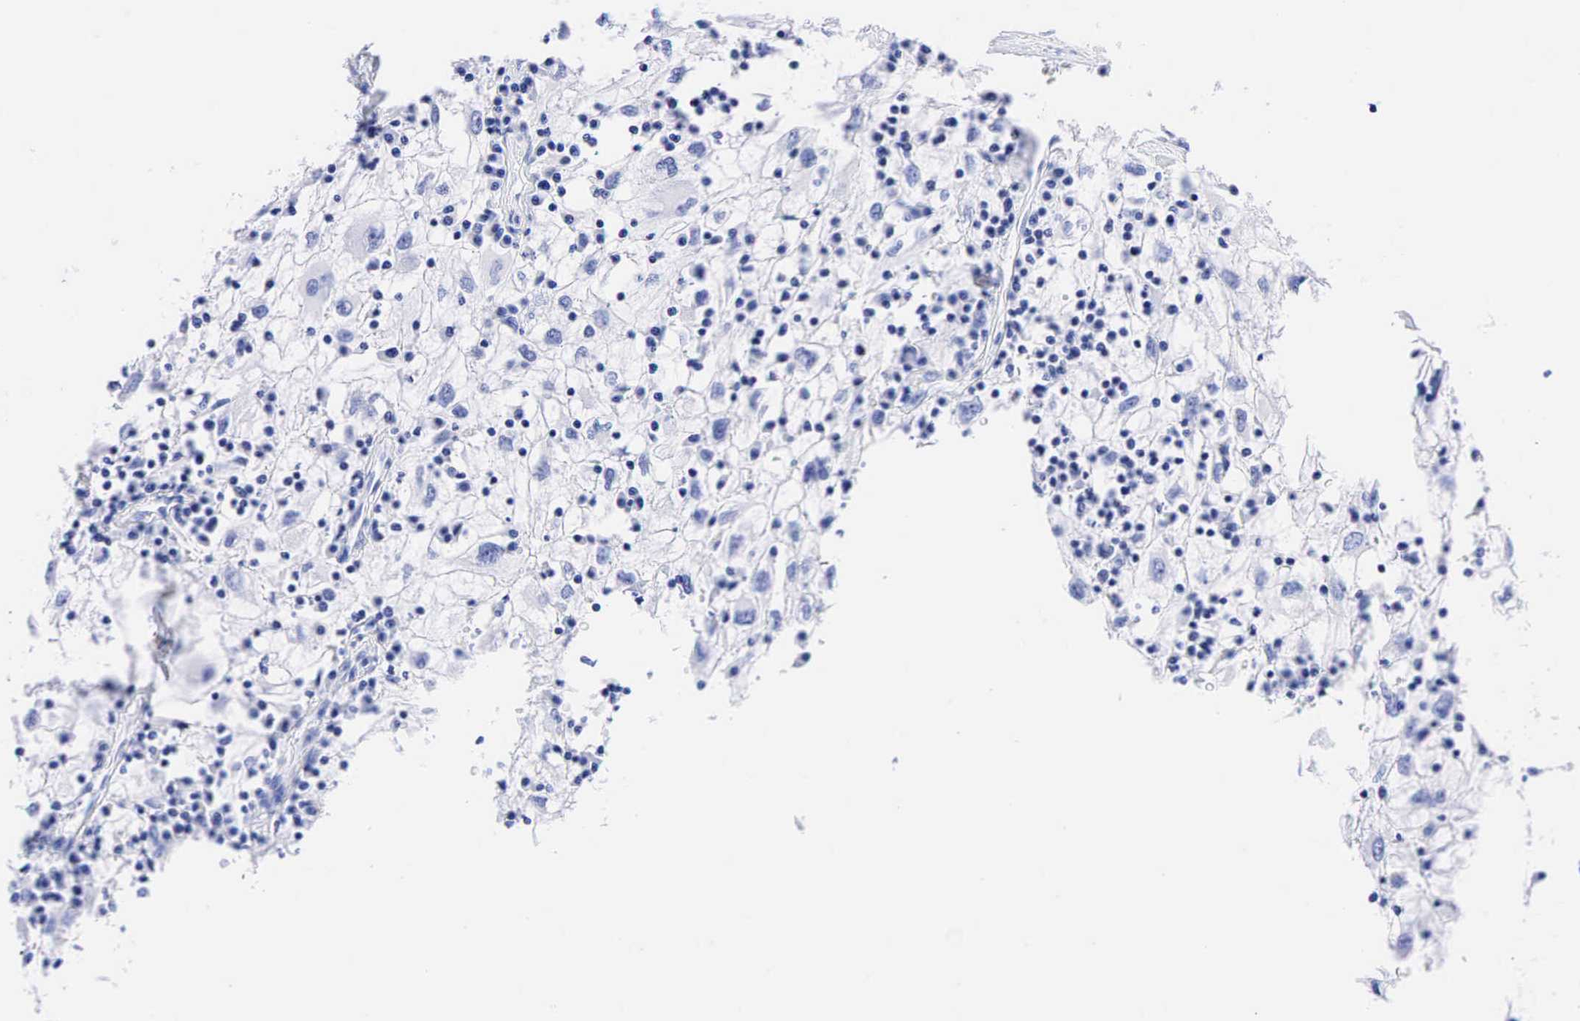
{"staining": {"intensity": "negative", "quantity": "none", "location": "none"}, "tissue": "renal cancer", "cell_type": "Tumor cells", "image_type": "cancer", "snomed": [{"axis": "morphology", "description": "Adenocarcinoma, NOS"}, {"axis": "topography", "description": "Kidney"}], "caption": "This is an IHC photomicrograph of human adenocarcinoma (renal). There is no positivity in tumor cells.", "gene": "CHGA", "patient": {"sex": "male", "age": 82}}